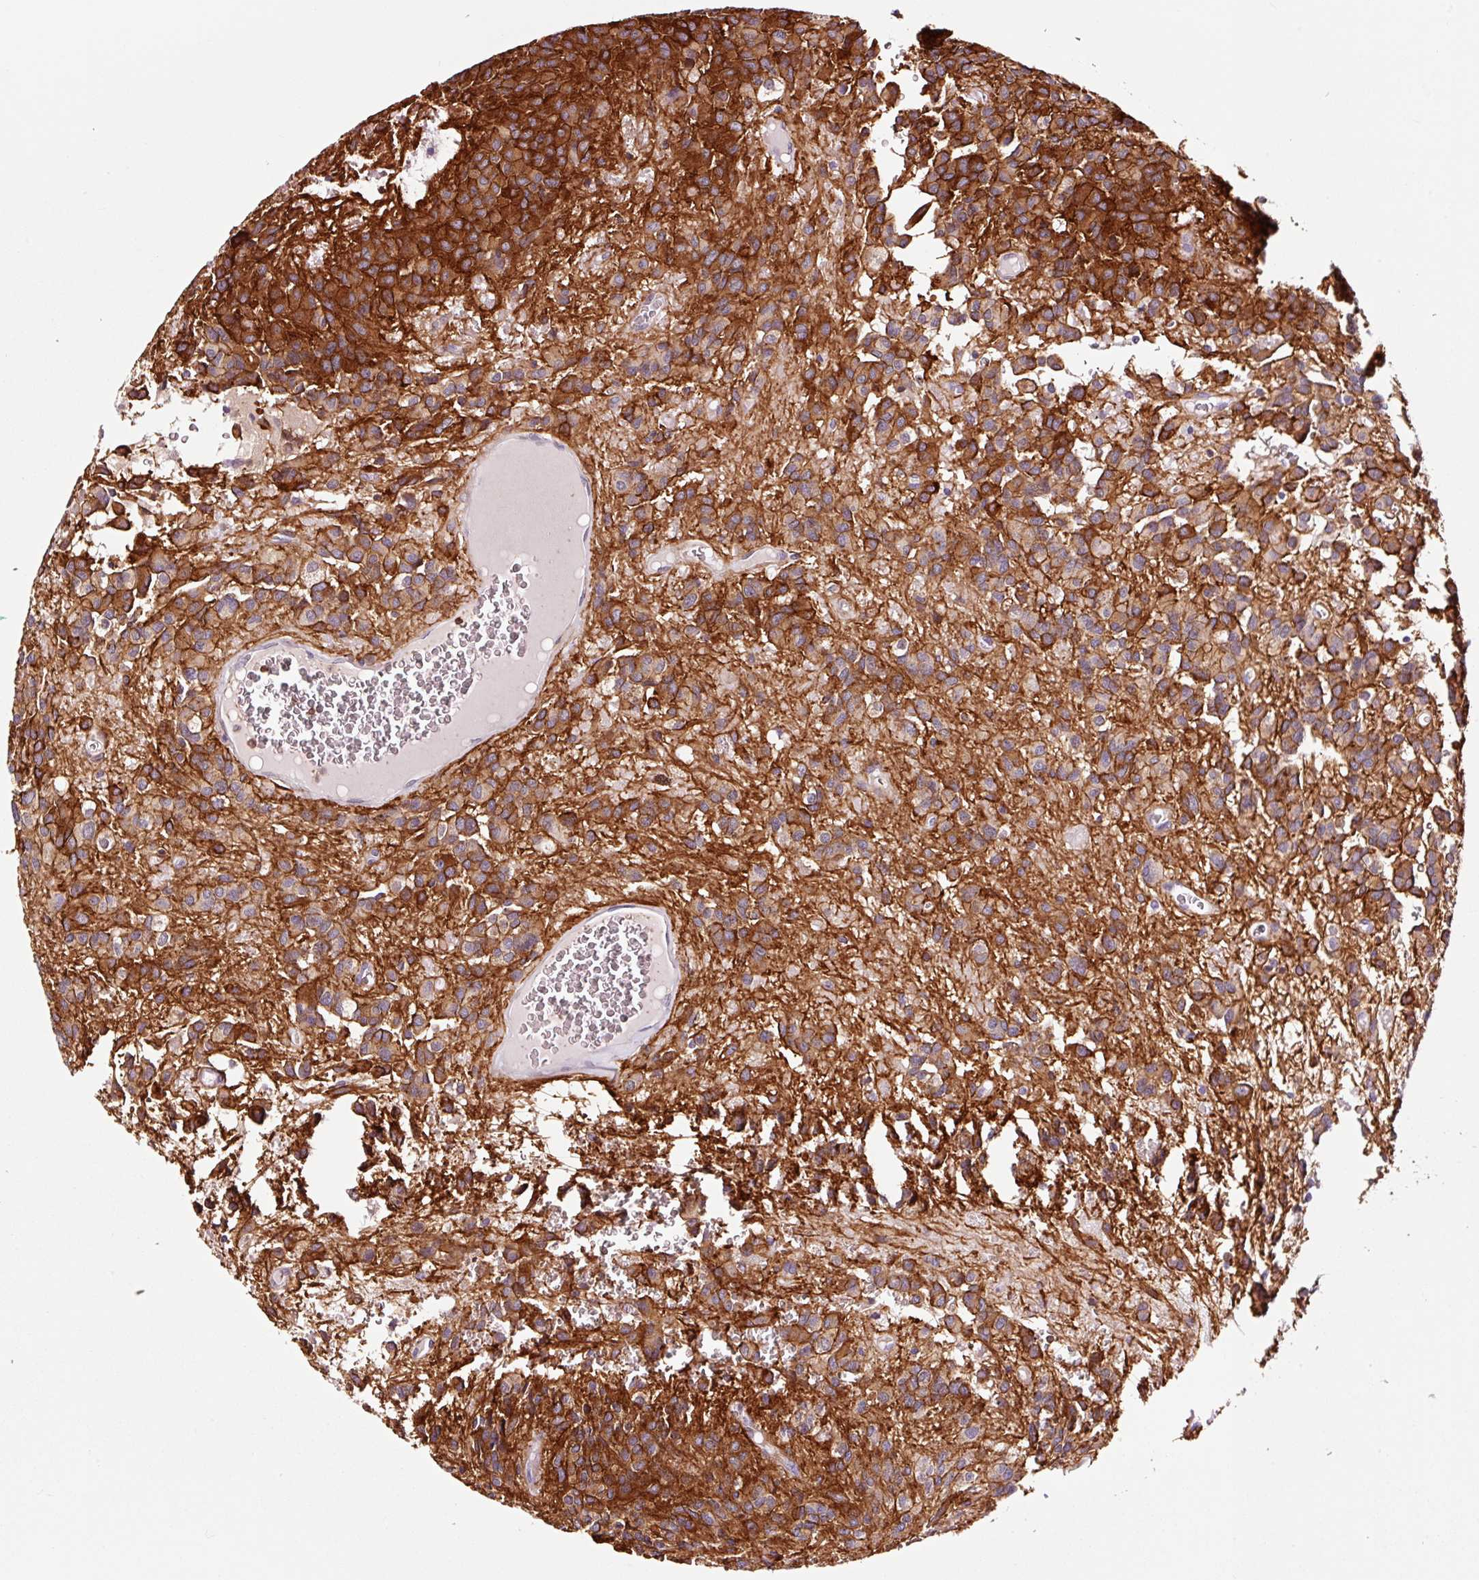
{"staining": {"intensity": "moderate", "quantity": ">75%", "location": "cytoplasmic/membranous"}, "tissue": "glioma", "cell_type": "Tumor cells", "image_type": "cancer", "snomed": [{"axis": "morphology", "description": "Glioma, malignant, Low grade"}, {"axis": "topography", "description": "Brain"}], "caption": "Protein staining of malignant glioma (low-grade) tissue displays moderate cytoplasmic/membranous expression in about >75% of tumor cells.", "gene": "ADD3", "patient": {"sex": "male", "age": 56}}